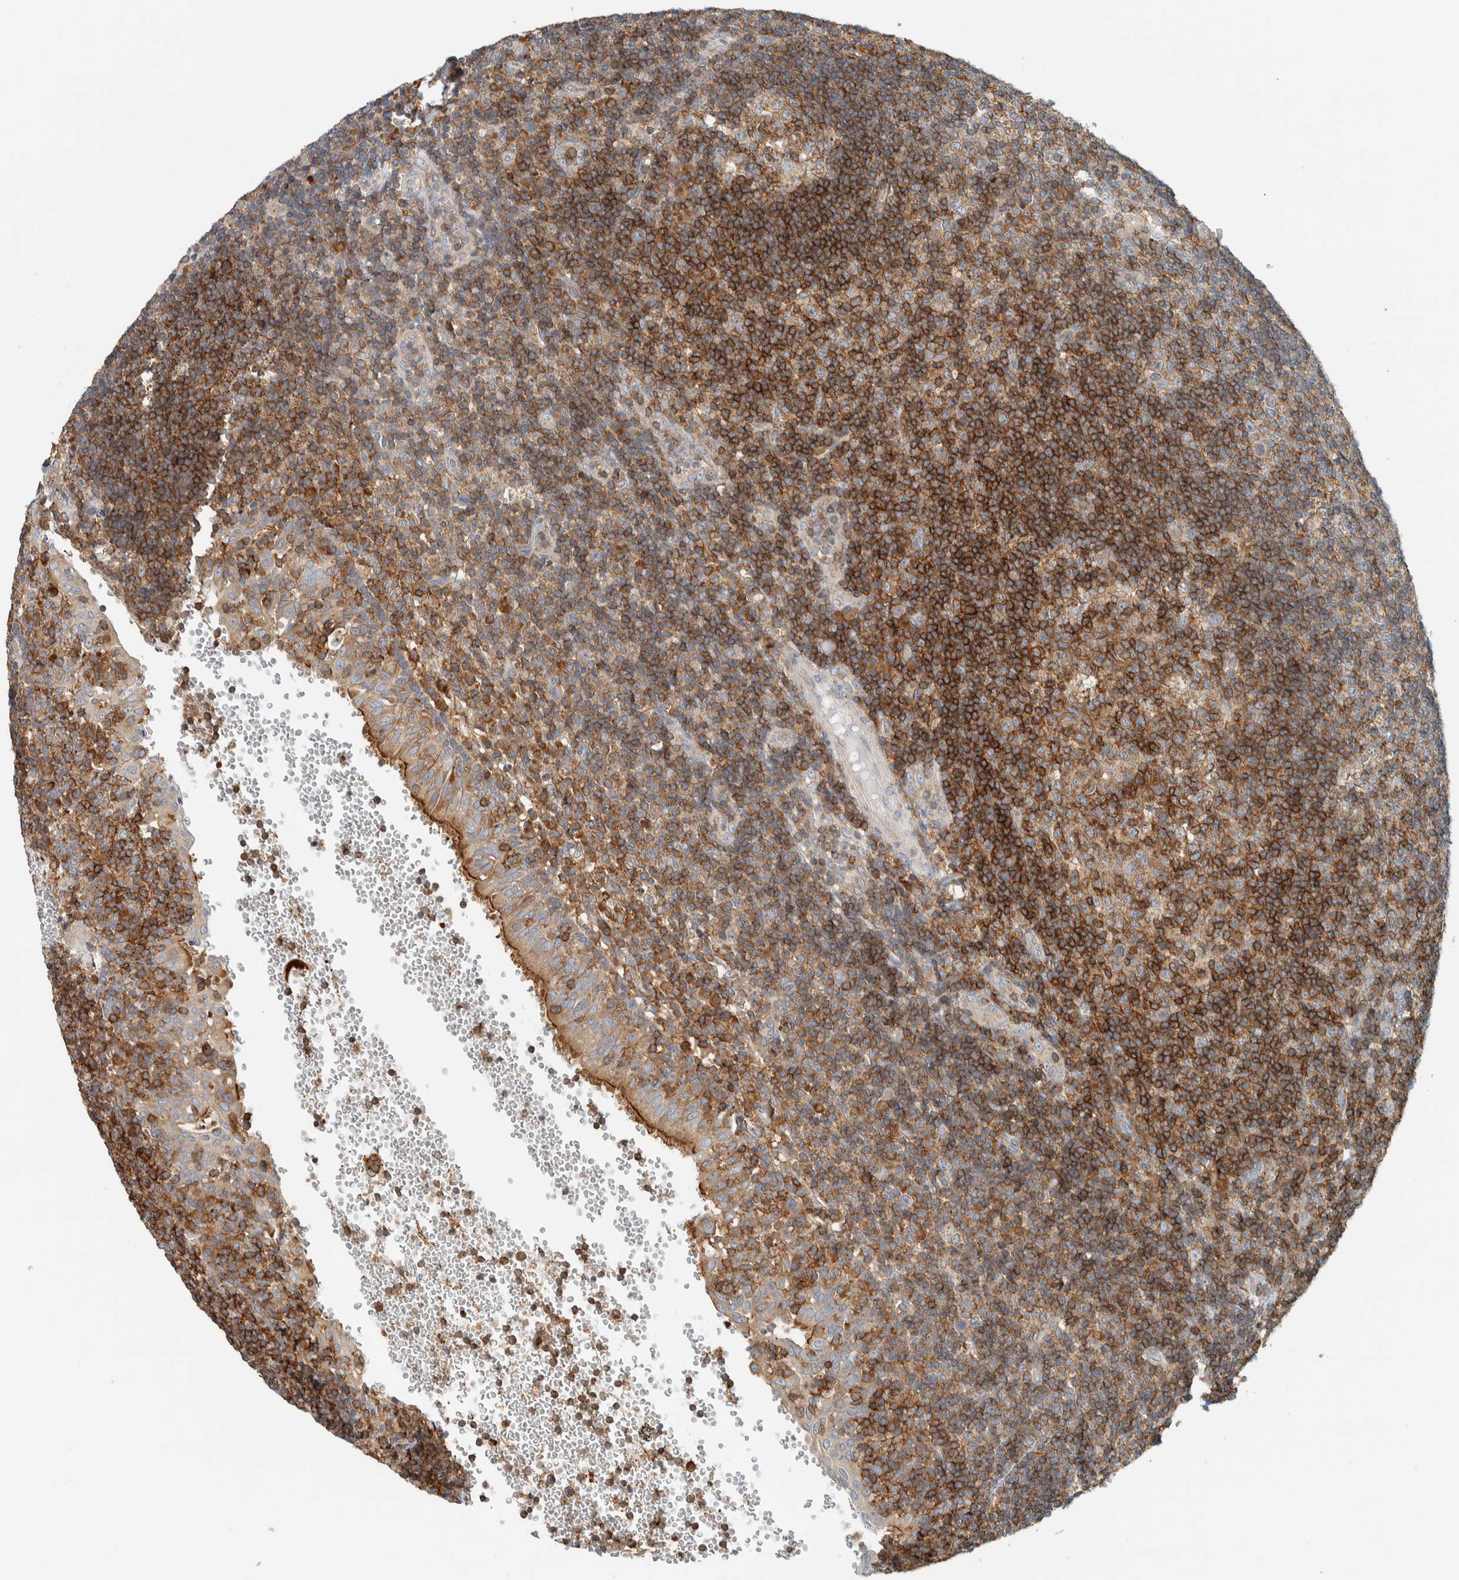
{"staining": {"intensity": "strong", "quantity": ">75%", "location": "cytoplasmic/membranous"}, "tissue": "tonsil", "cell_type": "Germinal center cells", "image_type": "normal", "snomed": [{"axis": "morphology", "description": "Normal tissue, NOS"}, {"axis": "topography", "description": "Tonsil"}], "caption": "Tonsil stained with immunohistochemistry (IHC) shows strong cytoplasmic/membranous expression in about >75% of germinal center cells. (DAB (3,3'-diaminobenzidine) IHC with brightfield microscopy, high magnification).", "gene": "CCDC57", "patient": {"sex": "female", "age": 40}}